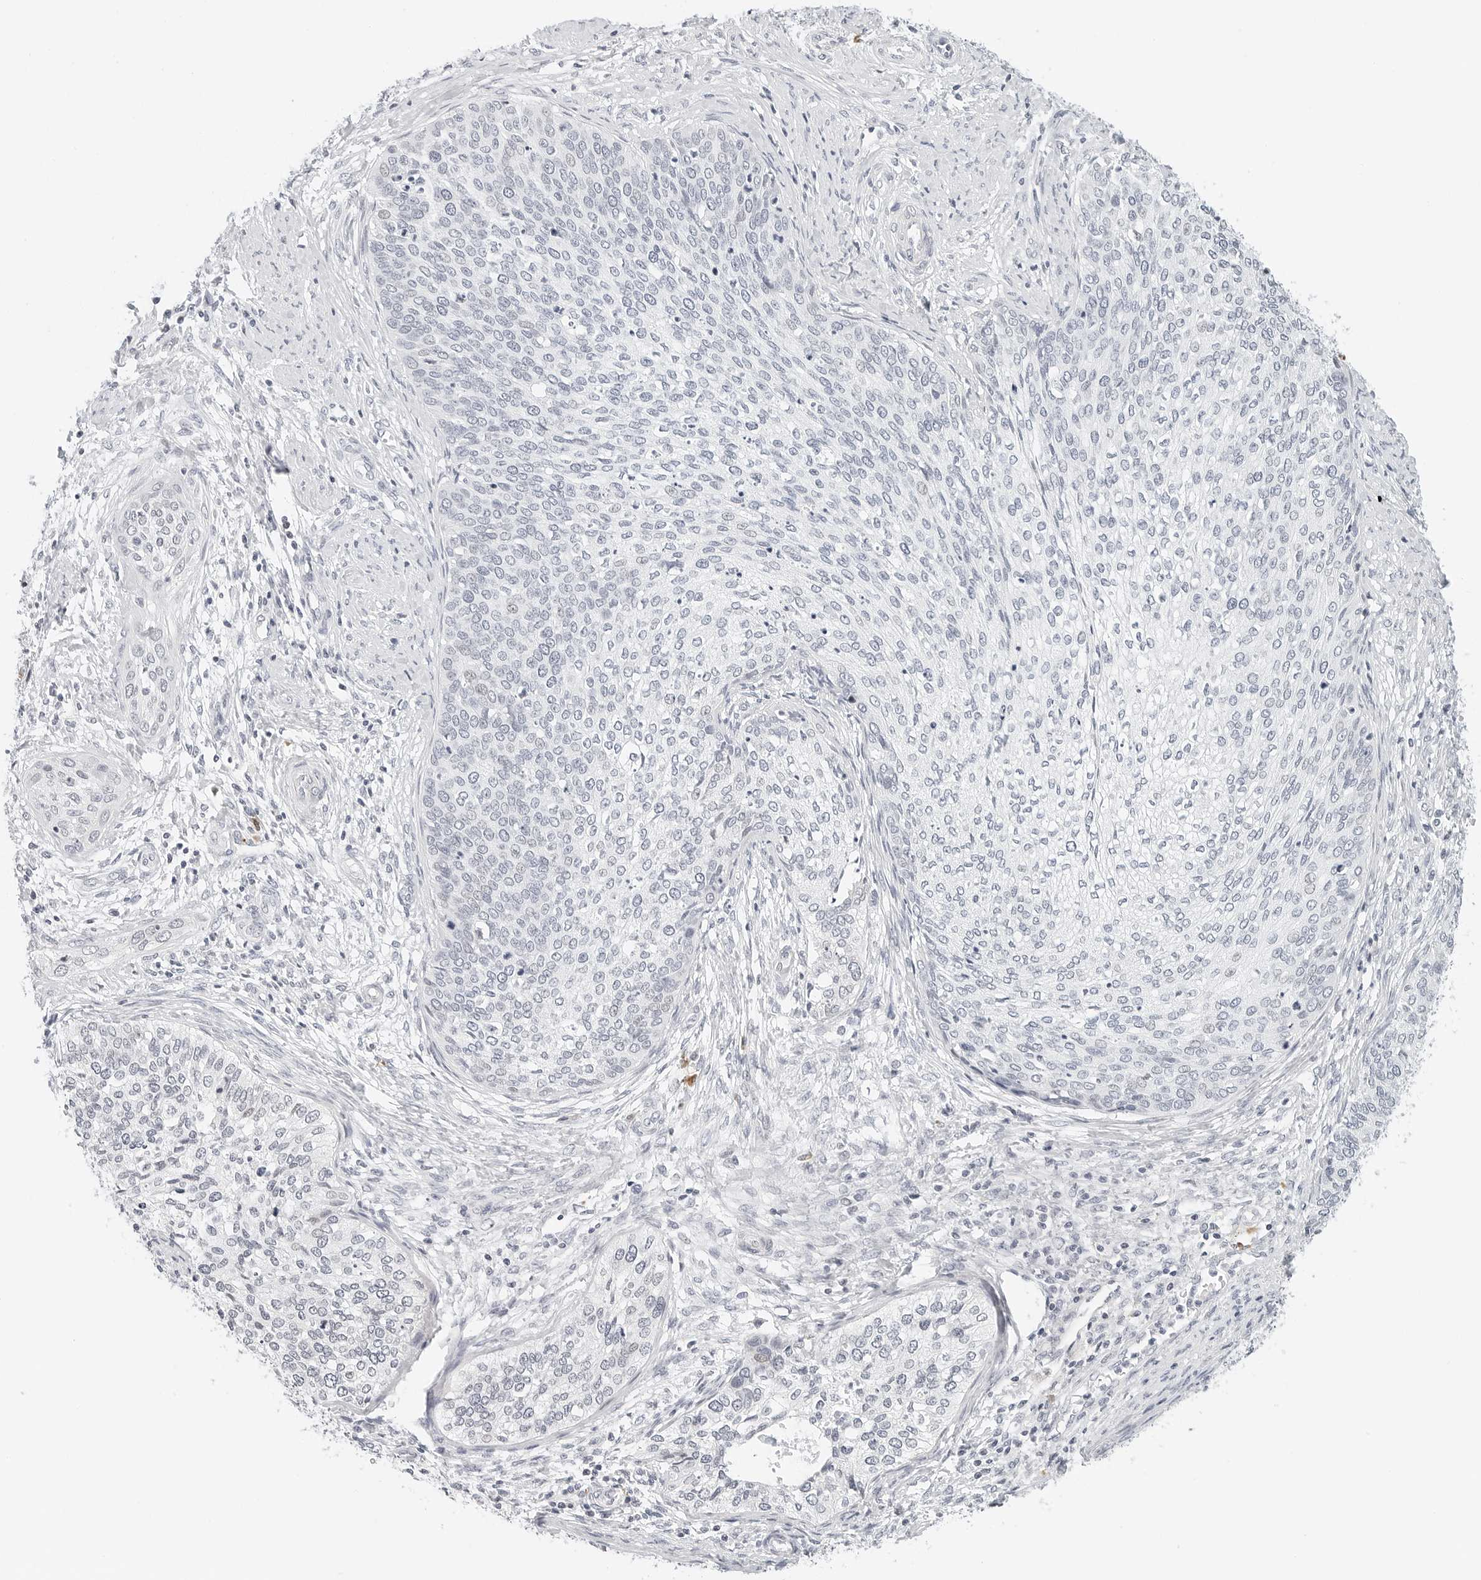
{"staining": {"intensity": "negative", "quantity": "none", "location": "none"}, "tissue": "cervical cancer", "cell_type": "Tumor cells", "image_type": "cancer", "snomed": [{"axis": "morphology", "description": "Squamous cell carcinoma, NOS"}, {"axis": "topography", "description": "Cervix"}], "caption": "Immunohistochemical staining of cervical squamous cell carcinoma displays no significant expression in tumor cells.", "gene": "PARP10", "patient": {"sex": "female", "age": 37}}